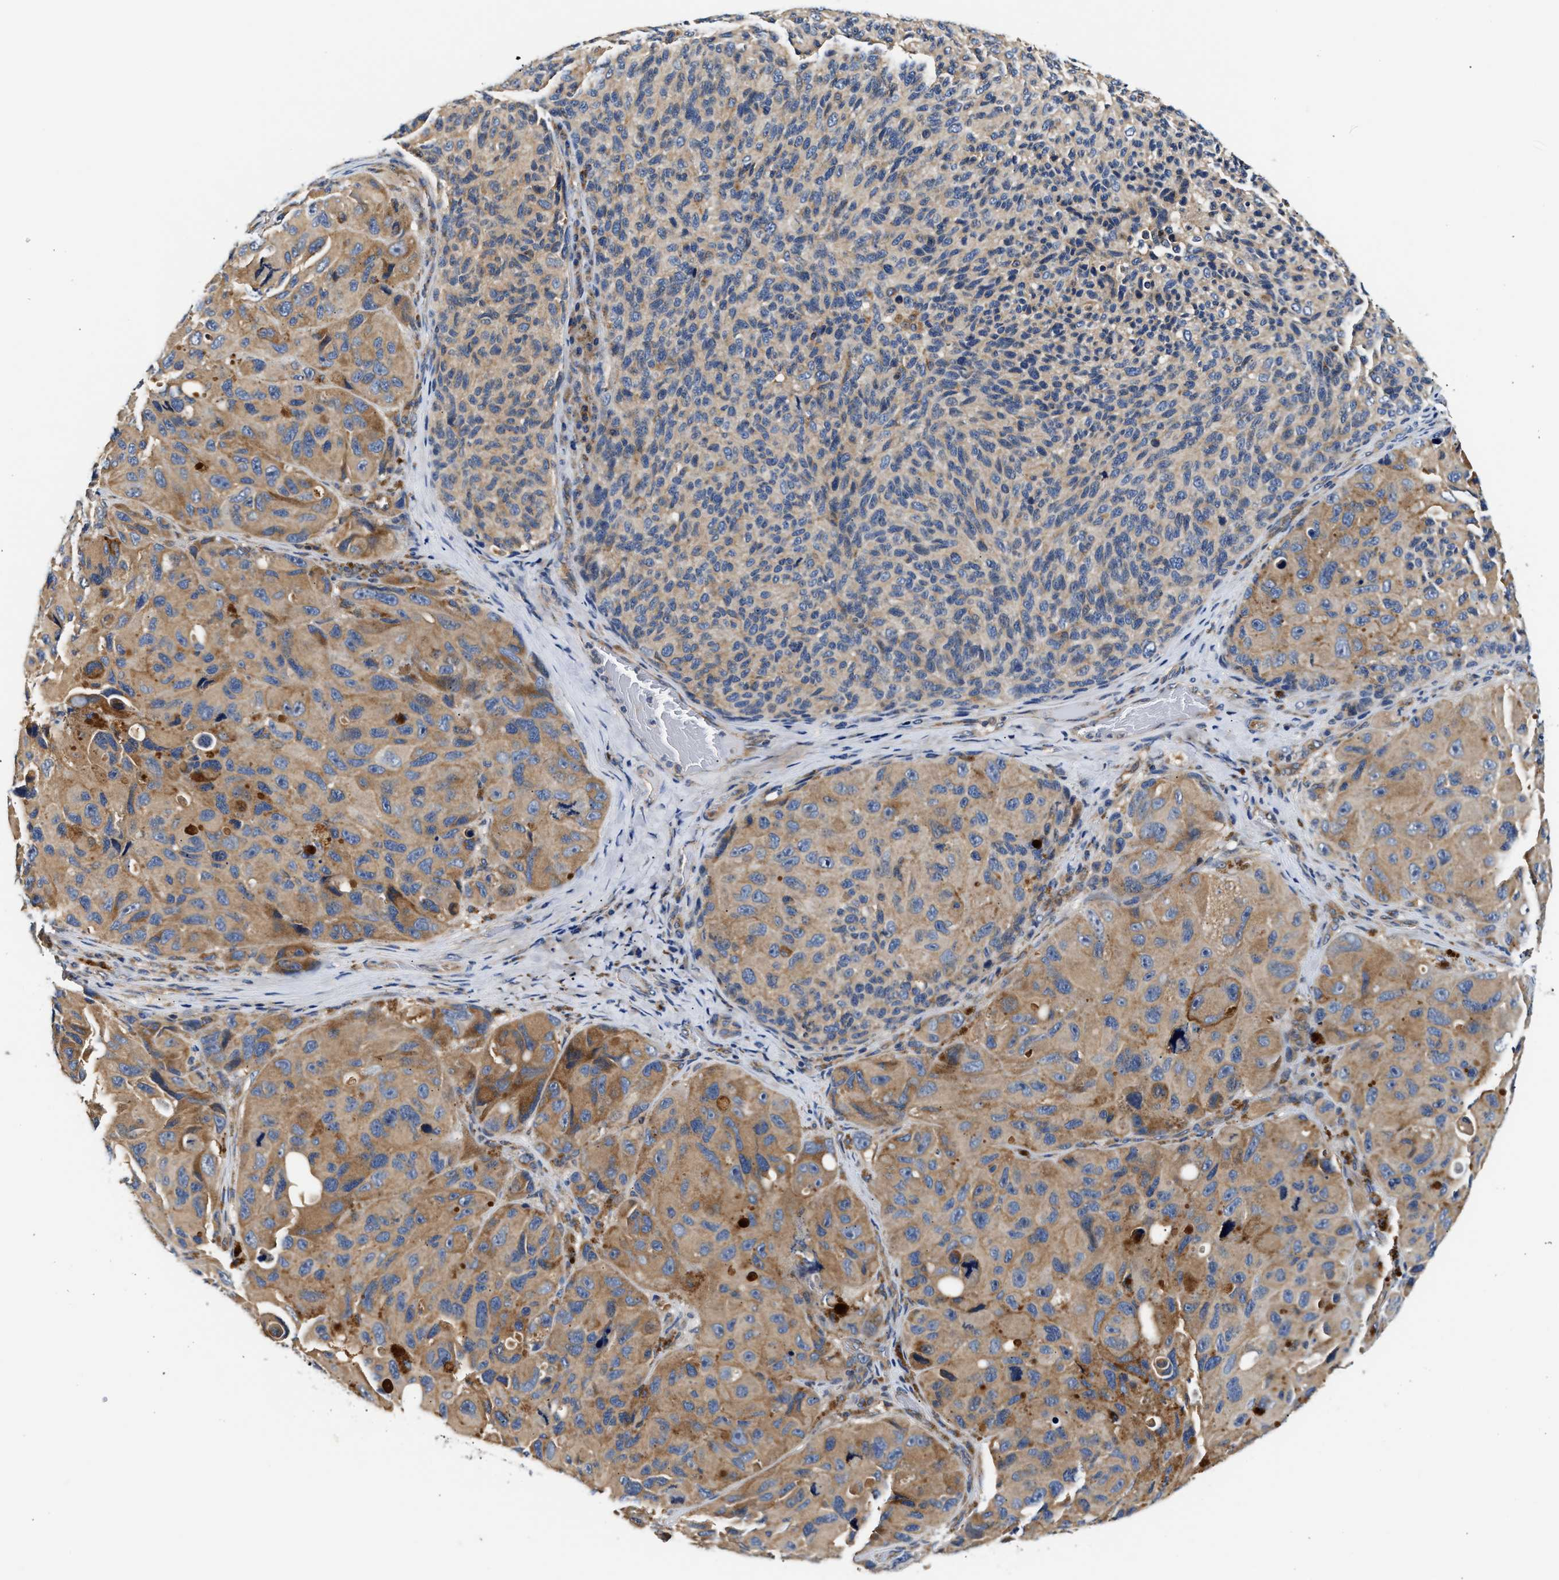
{"staining": {"intensity": "moderate", "quantity": "25%-75%", "location": "cytoplasmic/membranous"}, "tissue": "melanoma", "cell_type": "Tumor cells", "image_type": "cancer", "snomed": [{"axis": "morphology", "description": "Malignant melanoma, NOS"}, {"axis": "topography", "description": "Skin"}], "caption": "The immunohistochemical stain highlights moderate cytoplasmic/membranous staining in tumor cells of melanoma tissue.", "gene": "TEX2", "patient": {"sex": "female", "age": 73}}